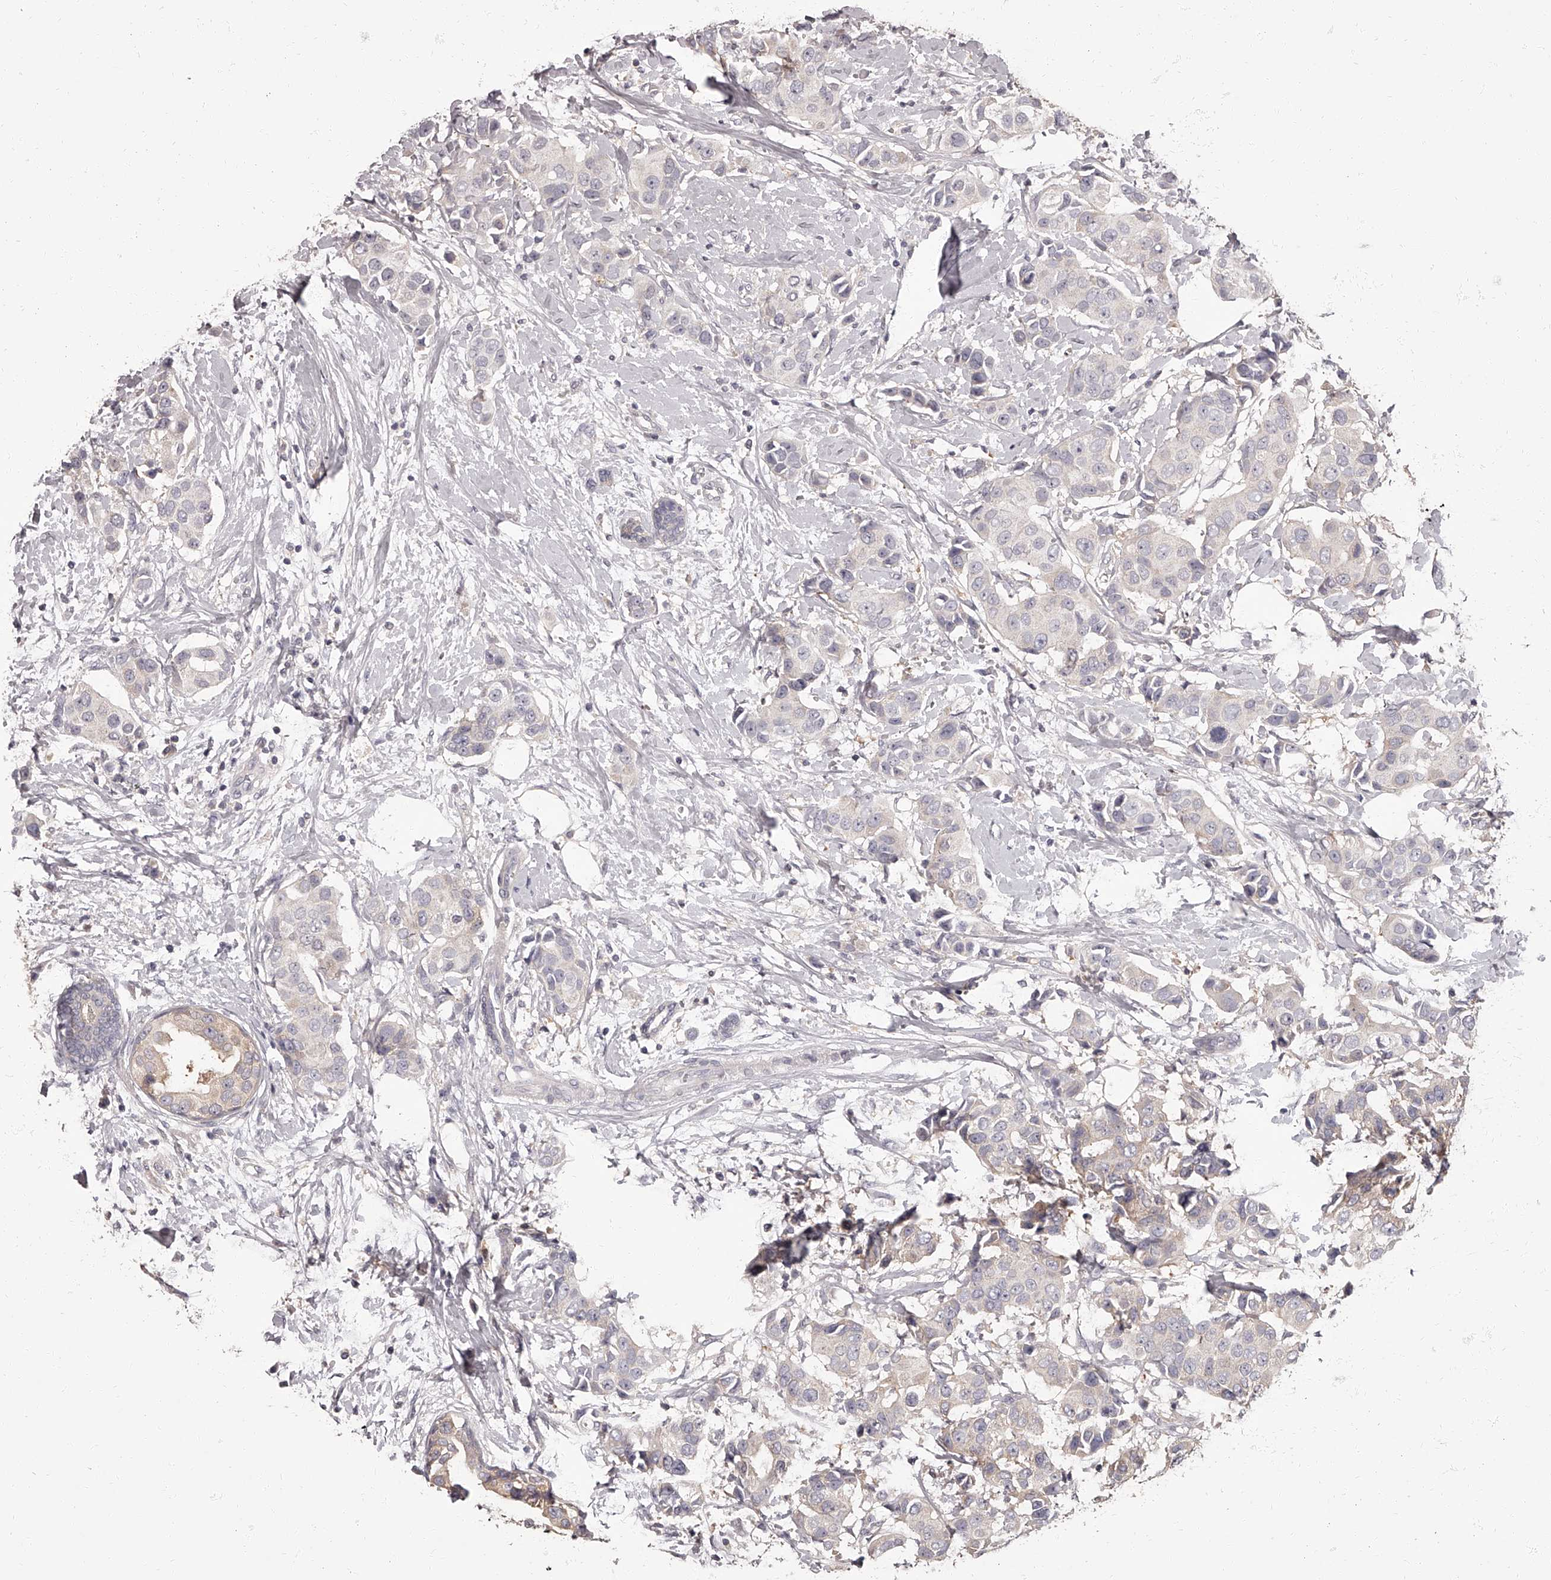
{"staining": {"intensity": "negative", "quantity": "none", "location": "none"}, "tissue": "breast cancer", "cell_type": "Tumor cells", "image_type": "cancer", "snomed": [{"axis": "morphology", "description": "Normal tissue, NOS"}, {"axis": "morphology", "description": "Duct carcinoma"}, {"axis": "topography", "description": "Breast"}], "caption": "This is an immunohistochemistry (IHC) photomicrograph of human breast cancer (intraductal carcinoma). There is no expression in tumor cells.", "gene": "APEH", "patient": {"sex": "female", "age": 39}}